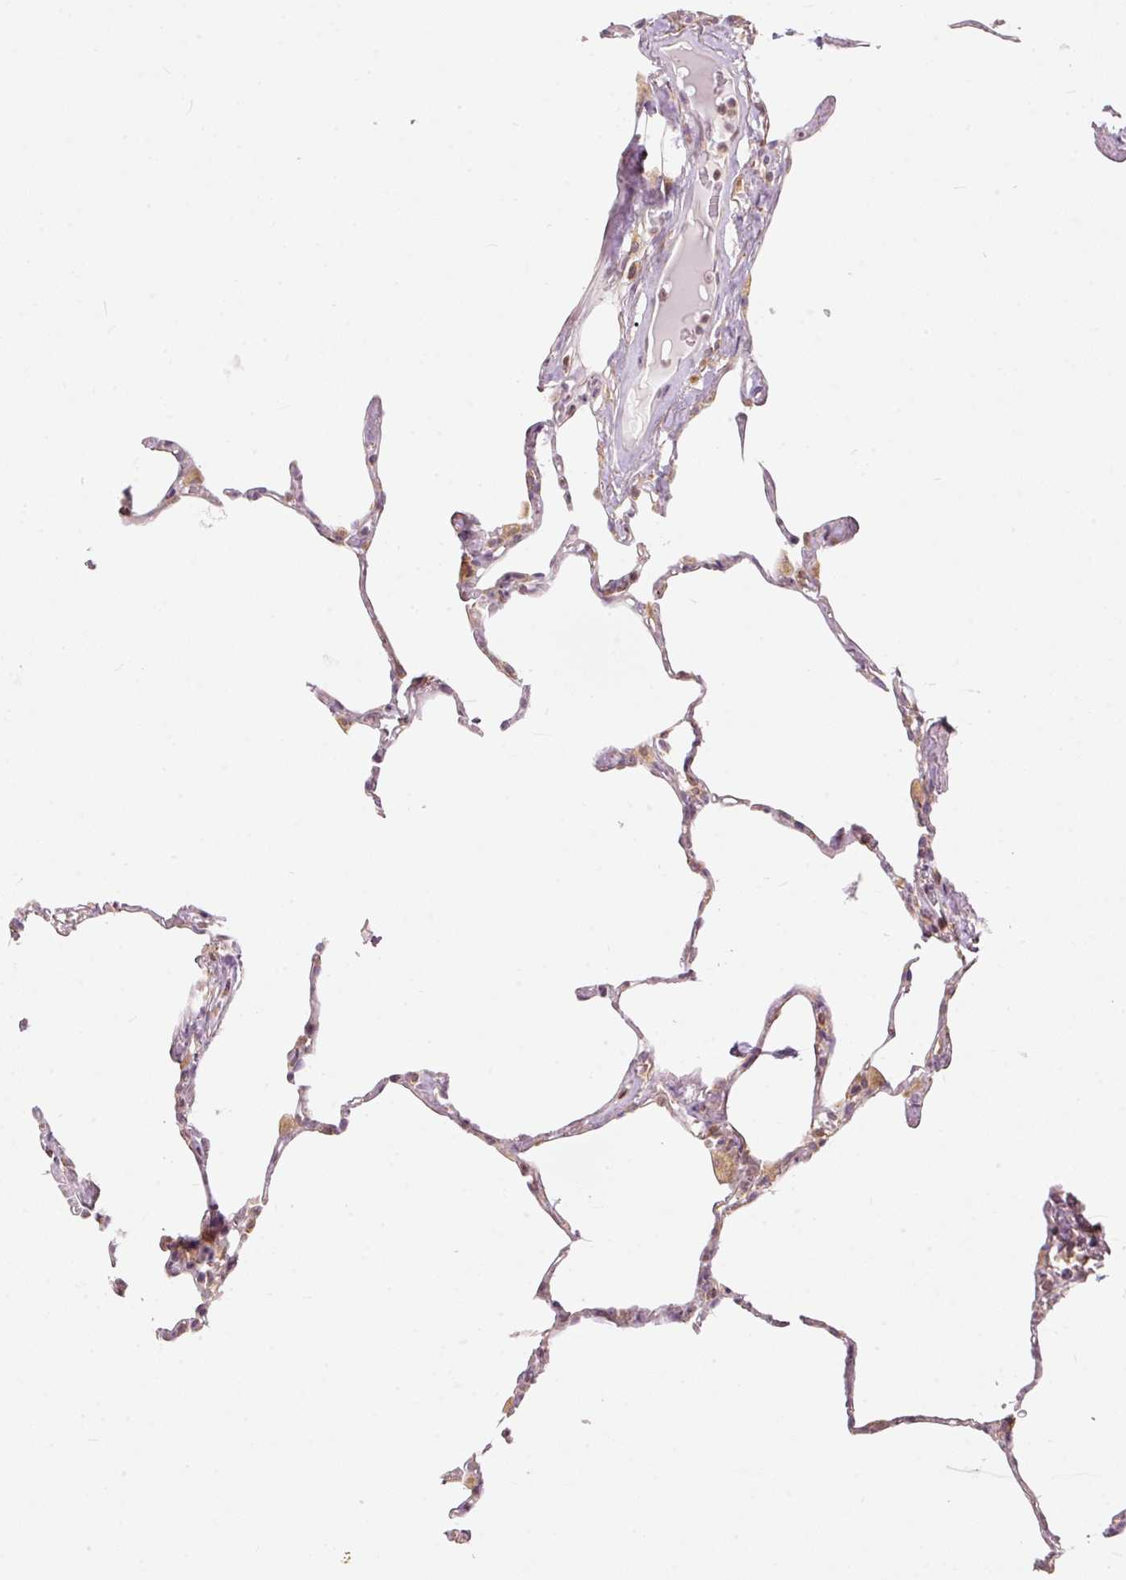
{"staining": {"intensity": "weak", "quantity": "25%-75%", "location": "cytoplasmic/membranous"}, "tissue": "lung", "cell_type": "Alveolar cells", "image_type": "normal", "snomed": [{"axis": "morphology", "description": "Normal tissue, NOS"}, {"axis": "topography", "description": "Lung"}], "caption": "Immunohistochemical staining of normal lung demonstrates weak cytoplasmic/membranous protein expression in about 25%-75% of alveolar cells.", "gene": "SNAPC5", "patient": {"sex": "male", "age": 65}}